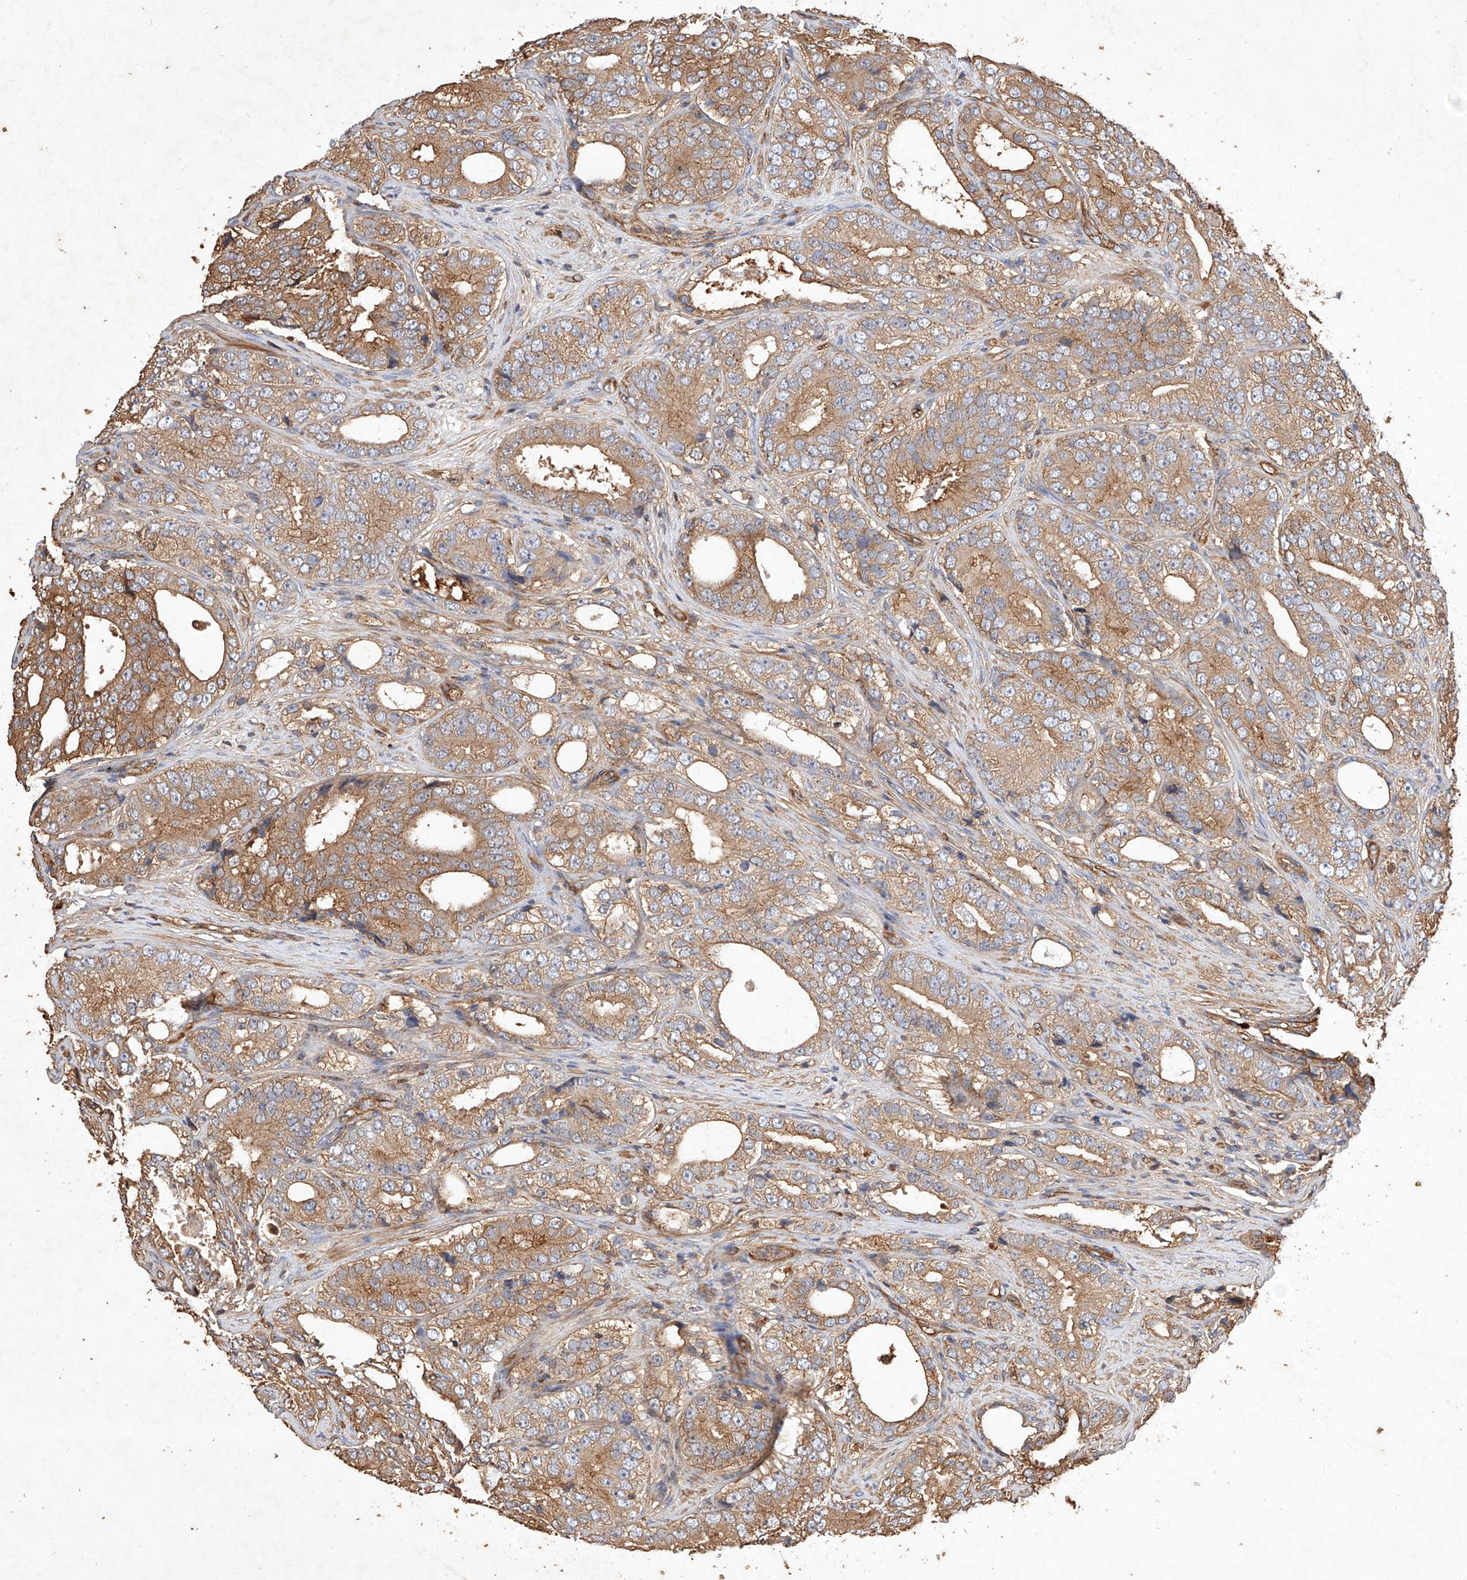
{"staining": {"intensity": "moderate", "quantity": ">75%", "location": "cytoplasmic/membranous"}, "tissue": "prostate cancer", "cell_type": "Tumor cells", "image_type": "cancer", "snomed": [{"axis": "morphology", "description": "Adenocarcinoma, High grade"}, {"axis": "topography", "description": "Prostate"}], "caption": "A high-resolution image shows immunohistochemistry (IHC) staining of prostate cancer (high-grade adenocarcinoma), which demonstrates moderate cytoplasmic/membranous positivity in approximately >75% of tumor cells.", "gene": "GHDC", "patient": {"sex": "male", "age": 56}}